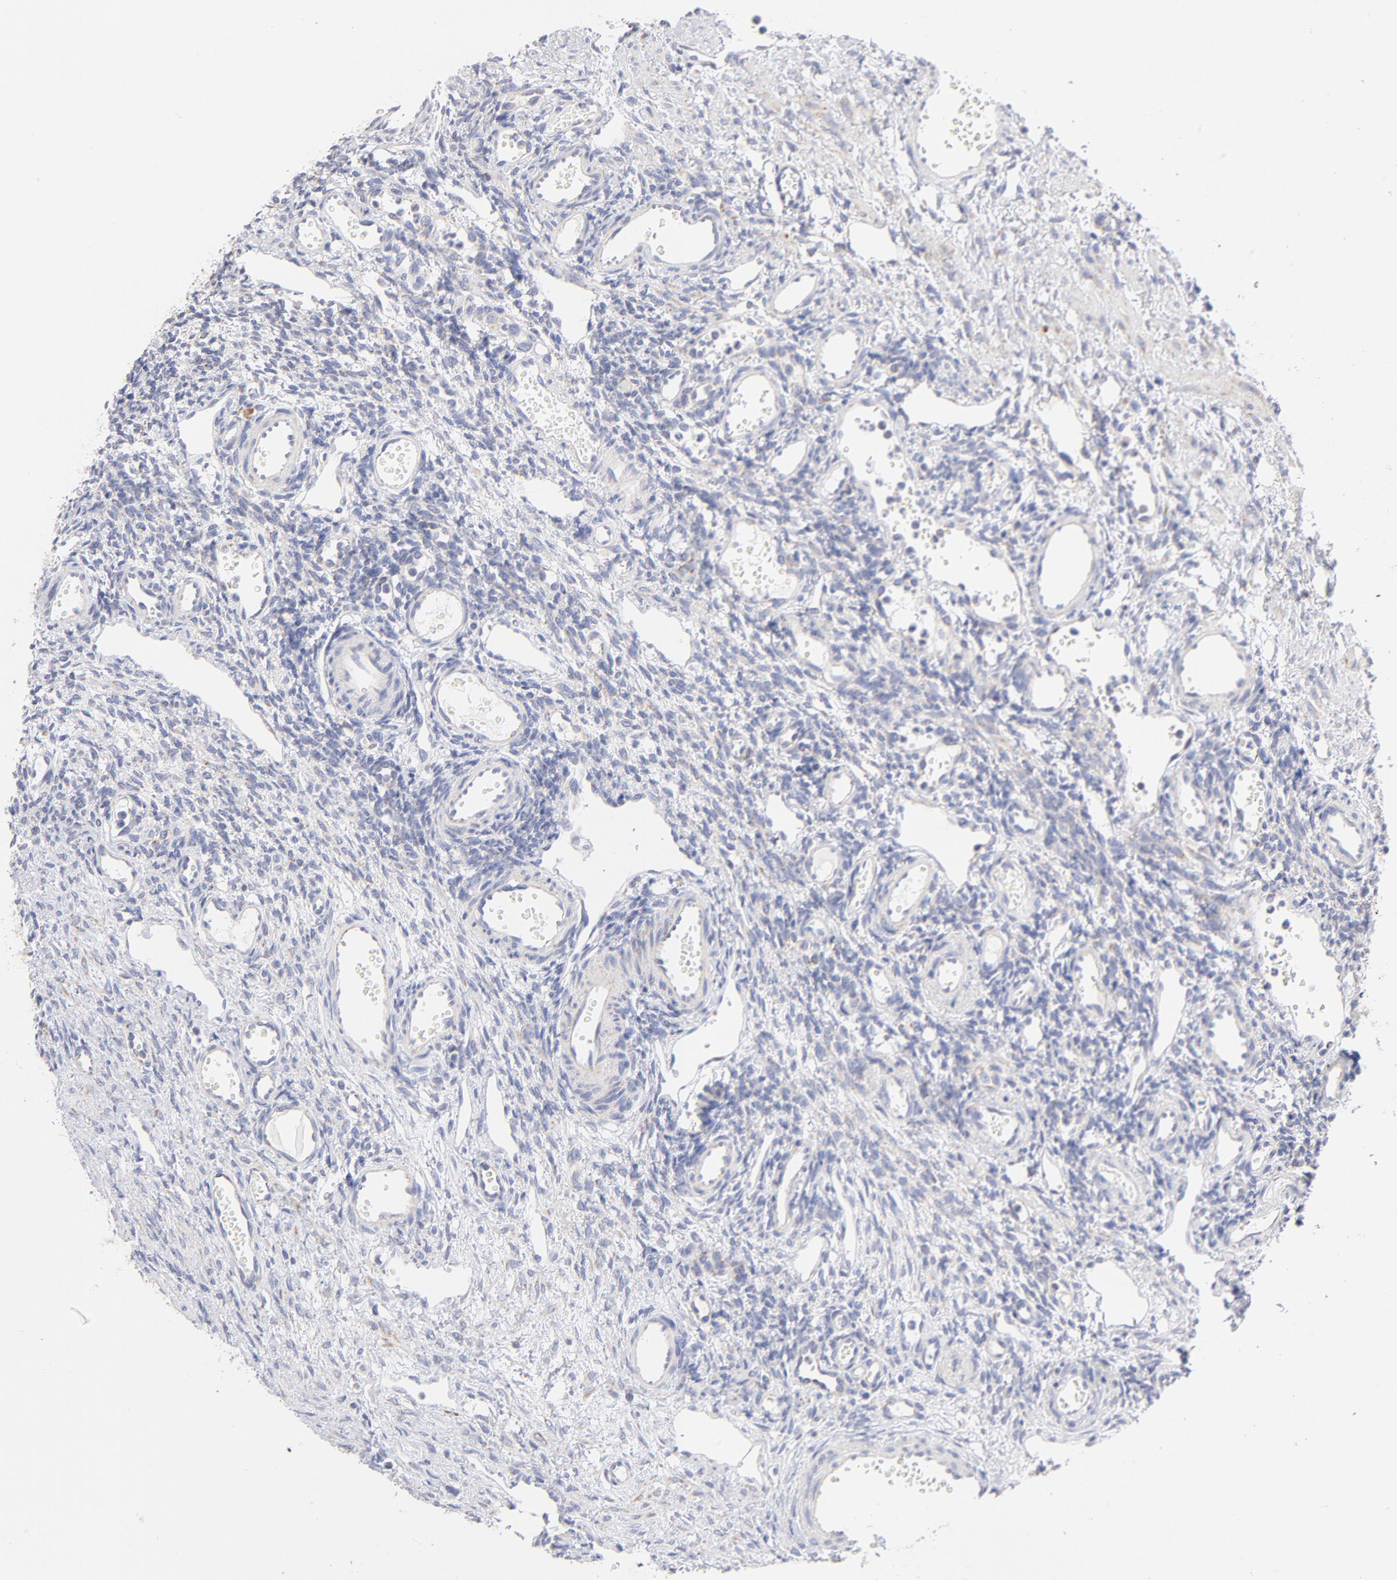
{"staining": {"intensity": "negative", "quantity": "none", "location": "none"}, "tissue": "ovary", "cell_type": "Ovarian stroma cells", "image_type": "normal", "snomed": [{"axis": "morphology", "description": "Normal tissue, NOS"}, {"axis": "topography", "description": "Ovary"}], "caption": "High magnification brightfield microscopy of normal ovary stained with DAB (brown) and counterstained with hematoxylin (blue): ovarian stroma cells show no significant expression.", "gene": "TIMM8A", "patient": {"sex": "female", "age": 33}}